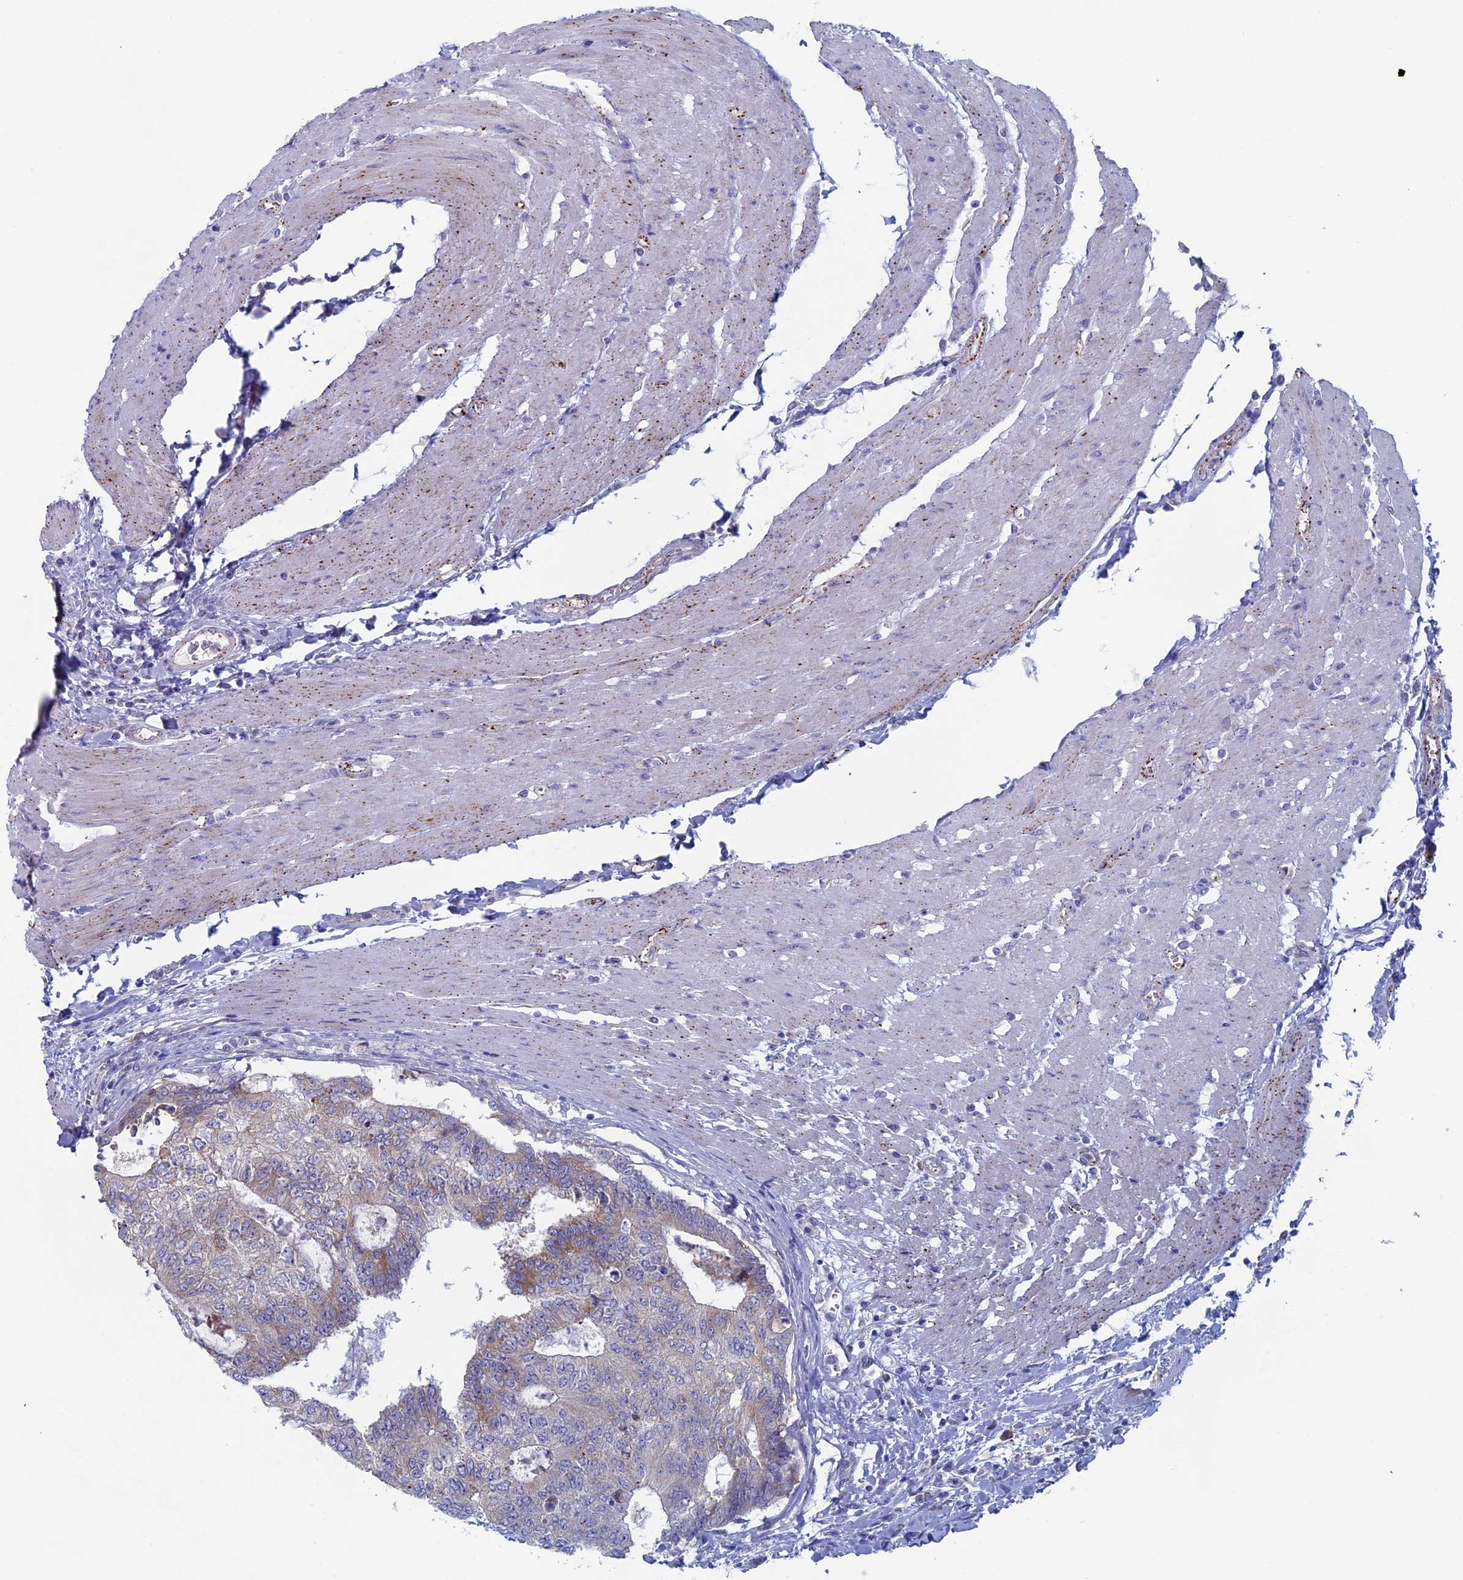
{"staining": {"intensity": "weak", "quantity": "<25%", "location": "cytoplasmic/membranous"}, "tissue": "colorectal cancer", "cell_type": "Tumor cells", "image_type": "cancer", "snomed": [{"axis": "morphology", "description": "Adenocarcinoma, NOS"}, {"axis": "topography", "description": "Colon"}], "caption": "Immunohistochemical staining of colorectal cancer (adenocarcinoma) reveals no significant expression in tumor cells.", "gene": "MAGEB6", "patient": {"sex": "female", "age": 67}}